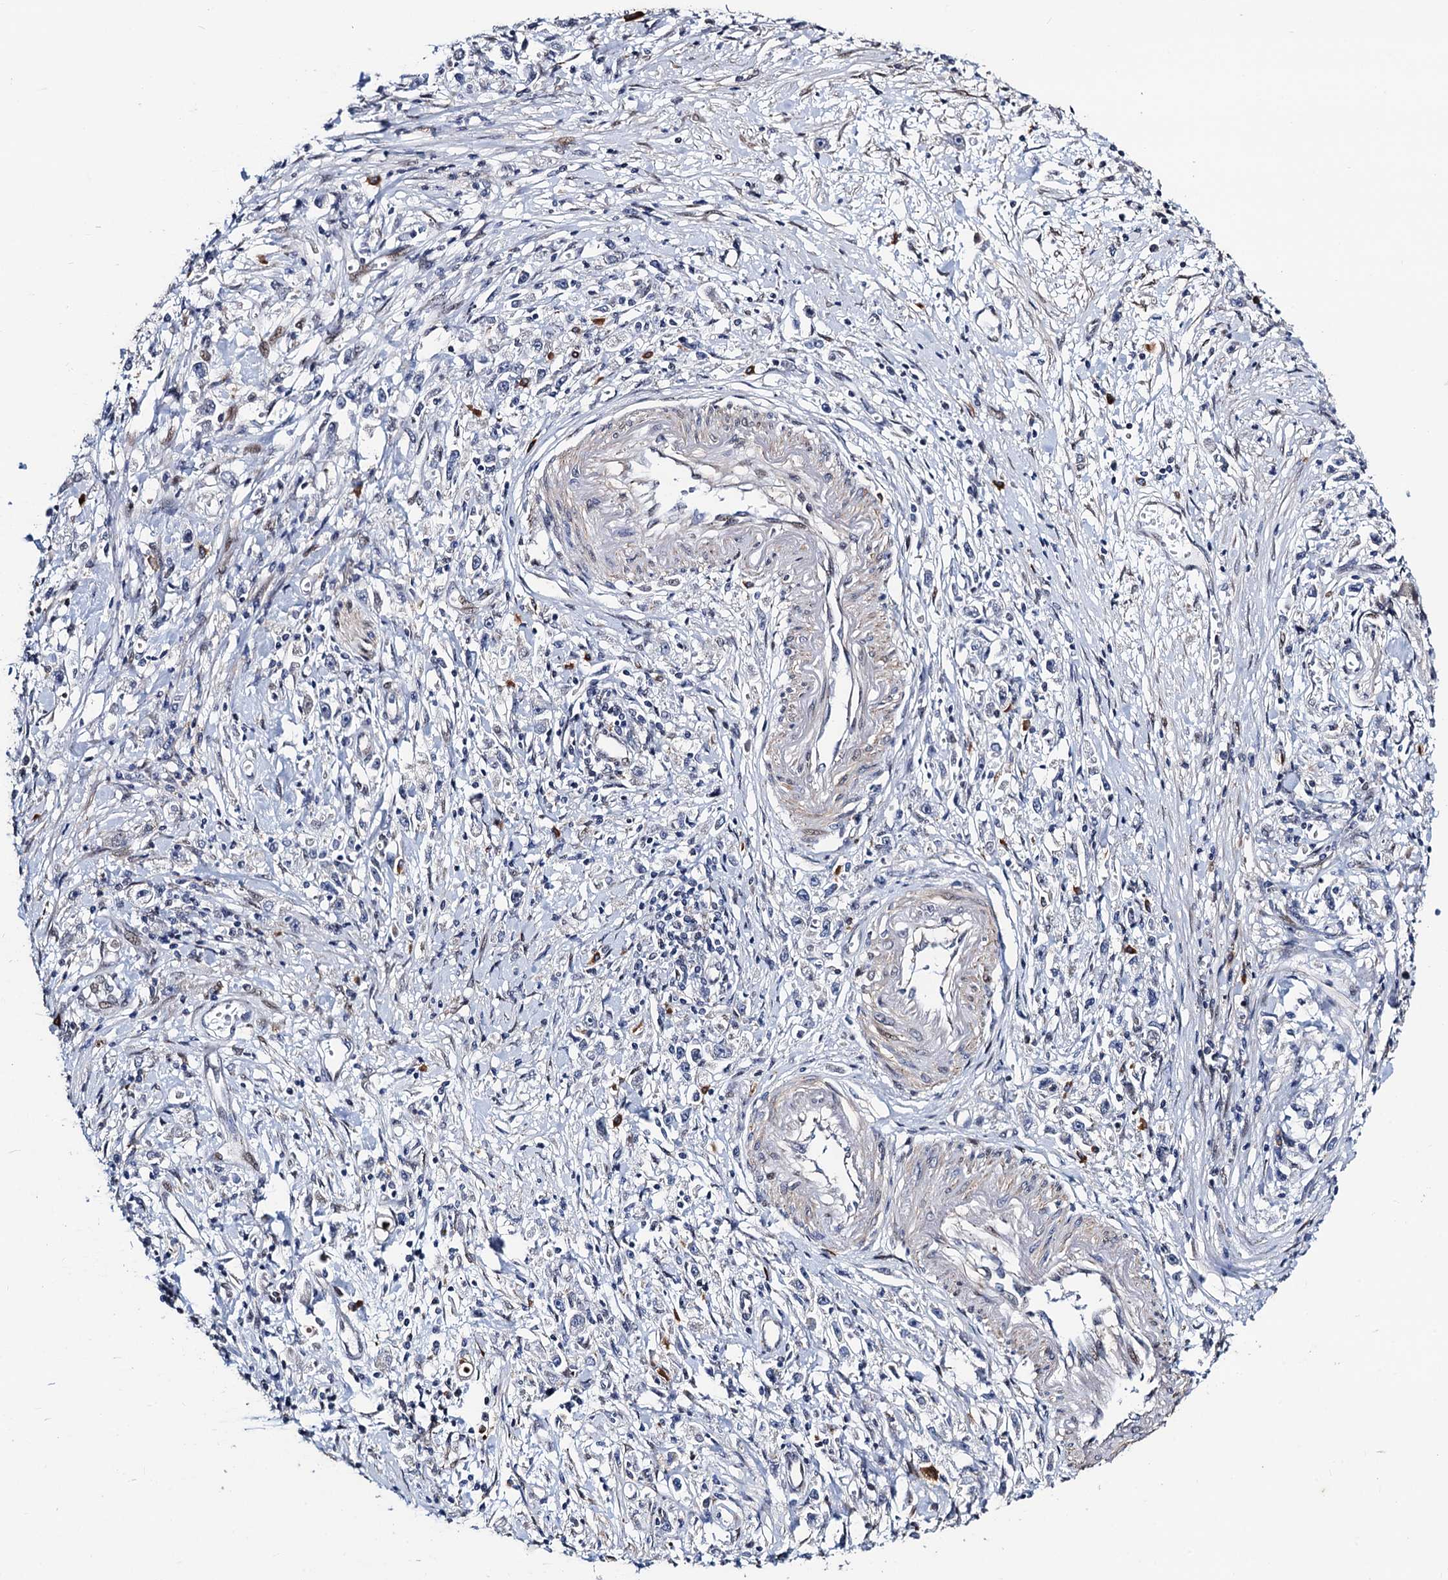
{"staining": {"intensity": "negative", "quantity": "none", "location": "none"}, "tissue": "stomach cancer", "cell_type": "Tumor cells", "image_type": "cancer", "snomed": [{"axis": "morphology", "description": "Adenocarcinoma, NOS"}, {"axis": "topography", "description": "Stomach"}], "caption": "Histopathology image shows no protein expression in tumor cells of stomach cancer tissue.", "gene": "FAM222A", "patient": {"sex": "female", "age": 59}}